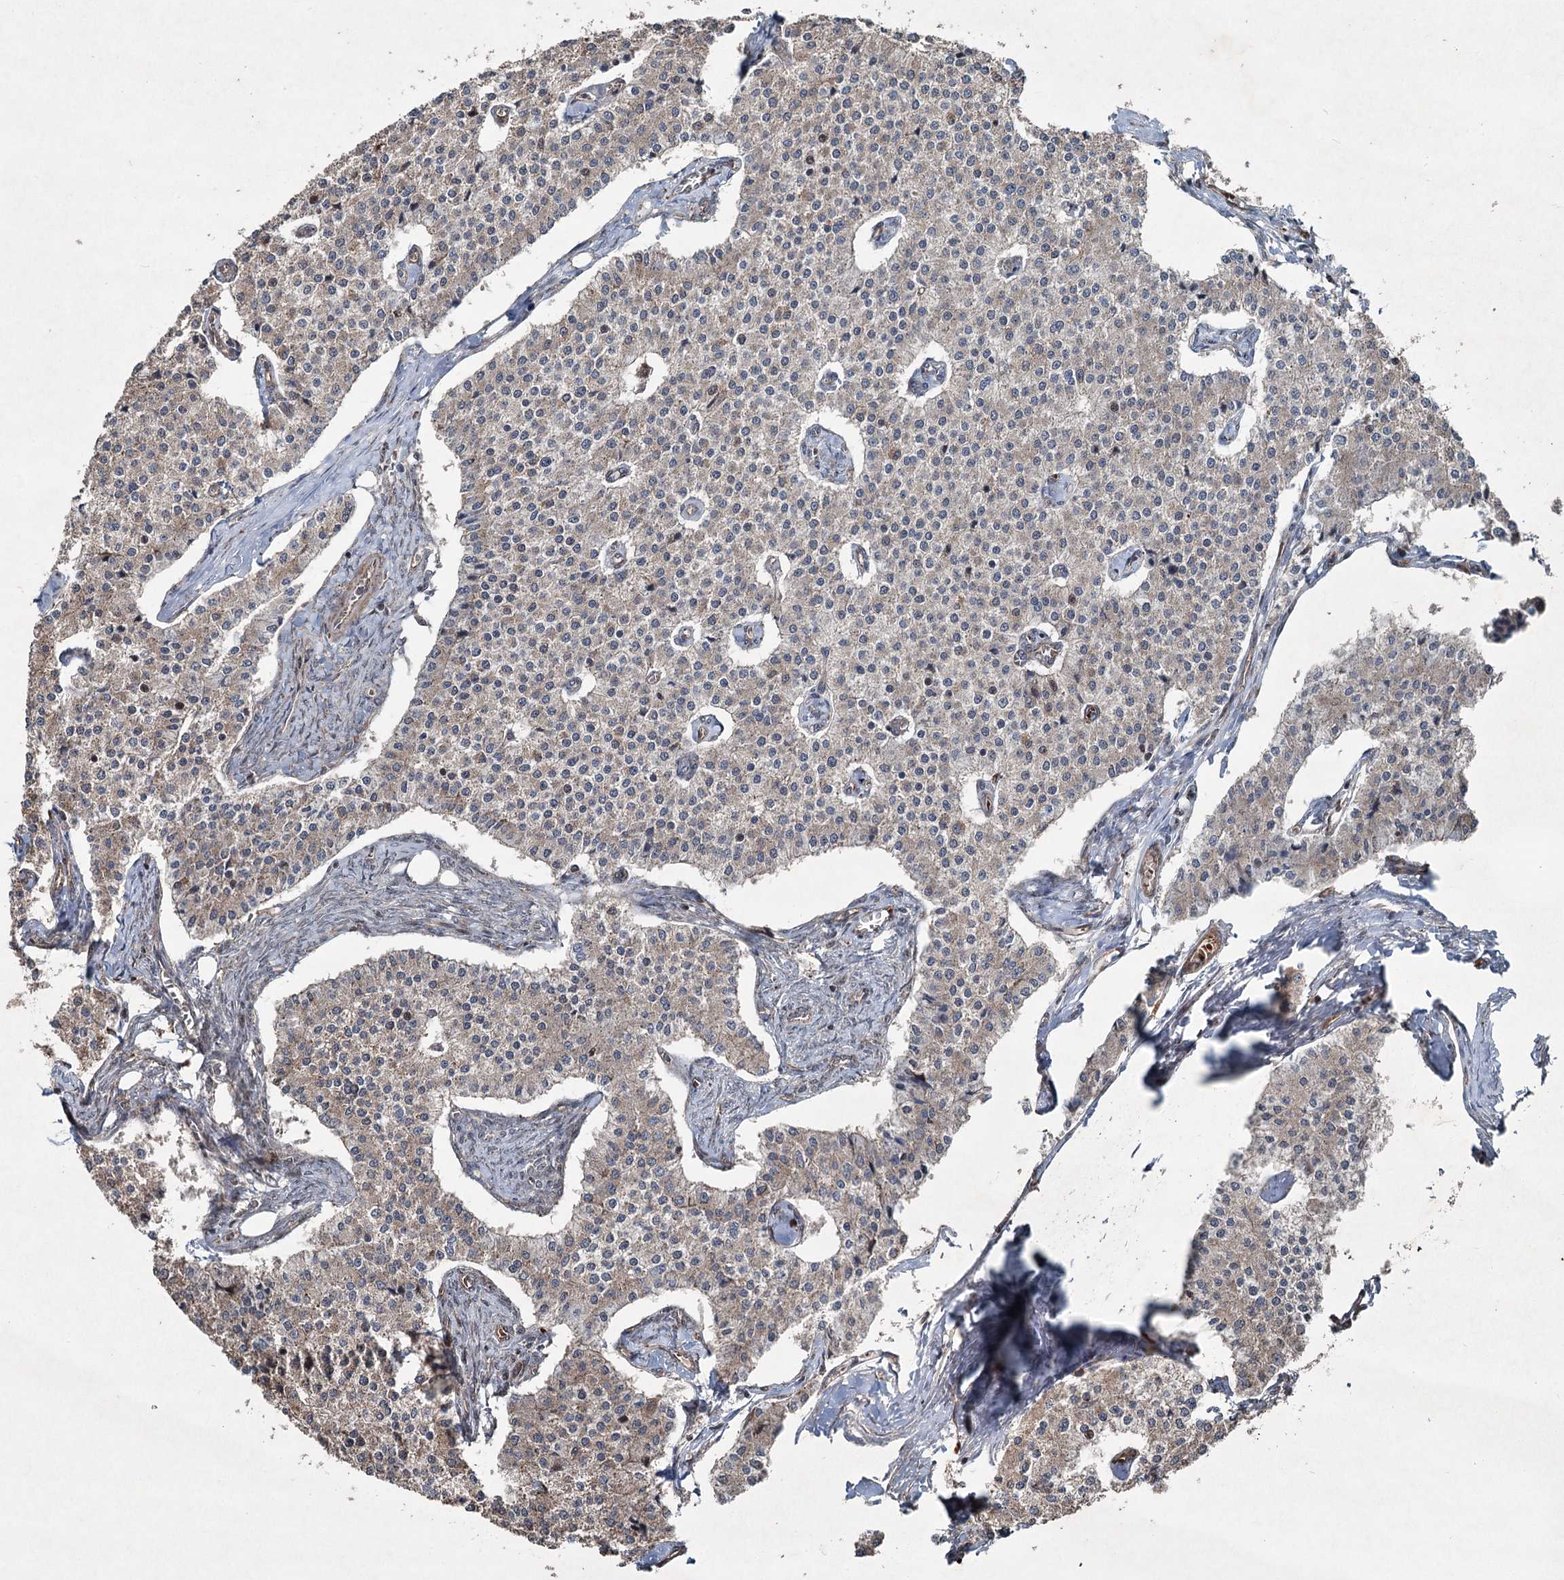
{"staining": {"intensity": "weak", "quantity": ">75%", "location": "cytoplasmic/membranous"}, "tissue": "carcinoid", "cell_type": "Tumor cells", "image_type": "cancer", "snomed": [{"axis": "morphology", "description": "Carcinoid, malignant, NOS"}, {"axis": "topography", "description": "Colon"}], "caption": "Carcinoid stained for a protein (brown) demonstrates weak cytoplasmic/membranous positive staining in about >75% of tumor cells.", "gene": "SERINC5", "patient": {"sex": "female", "age": 52}}